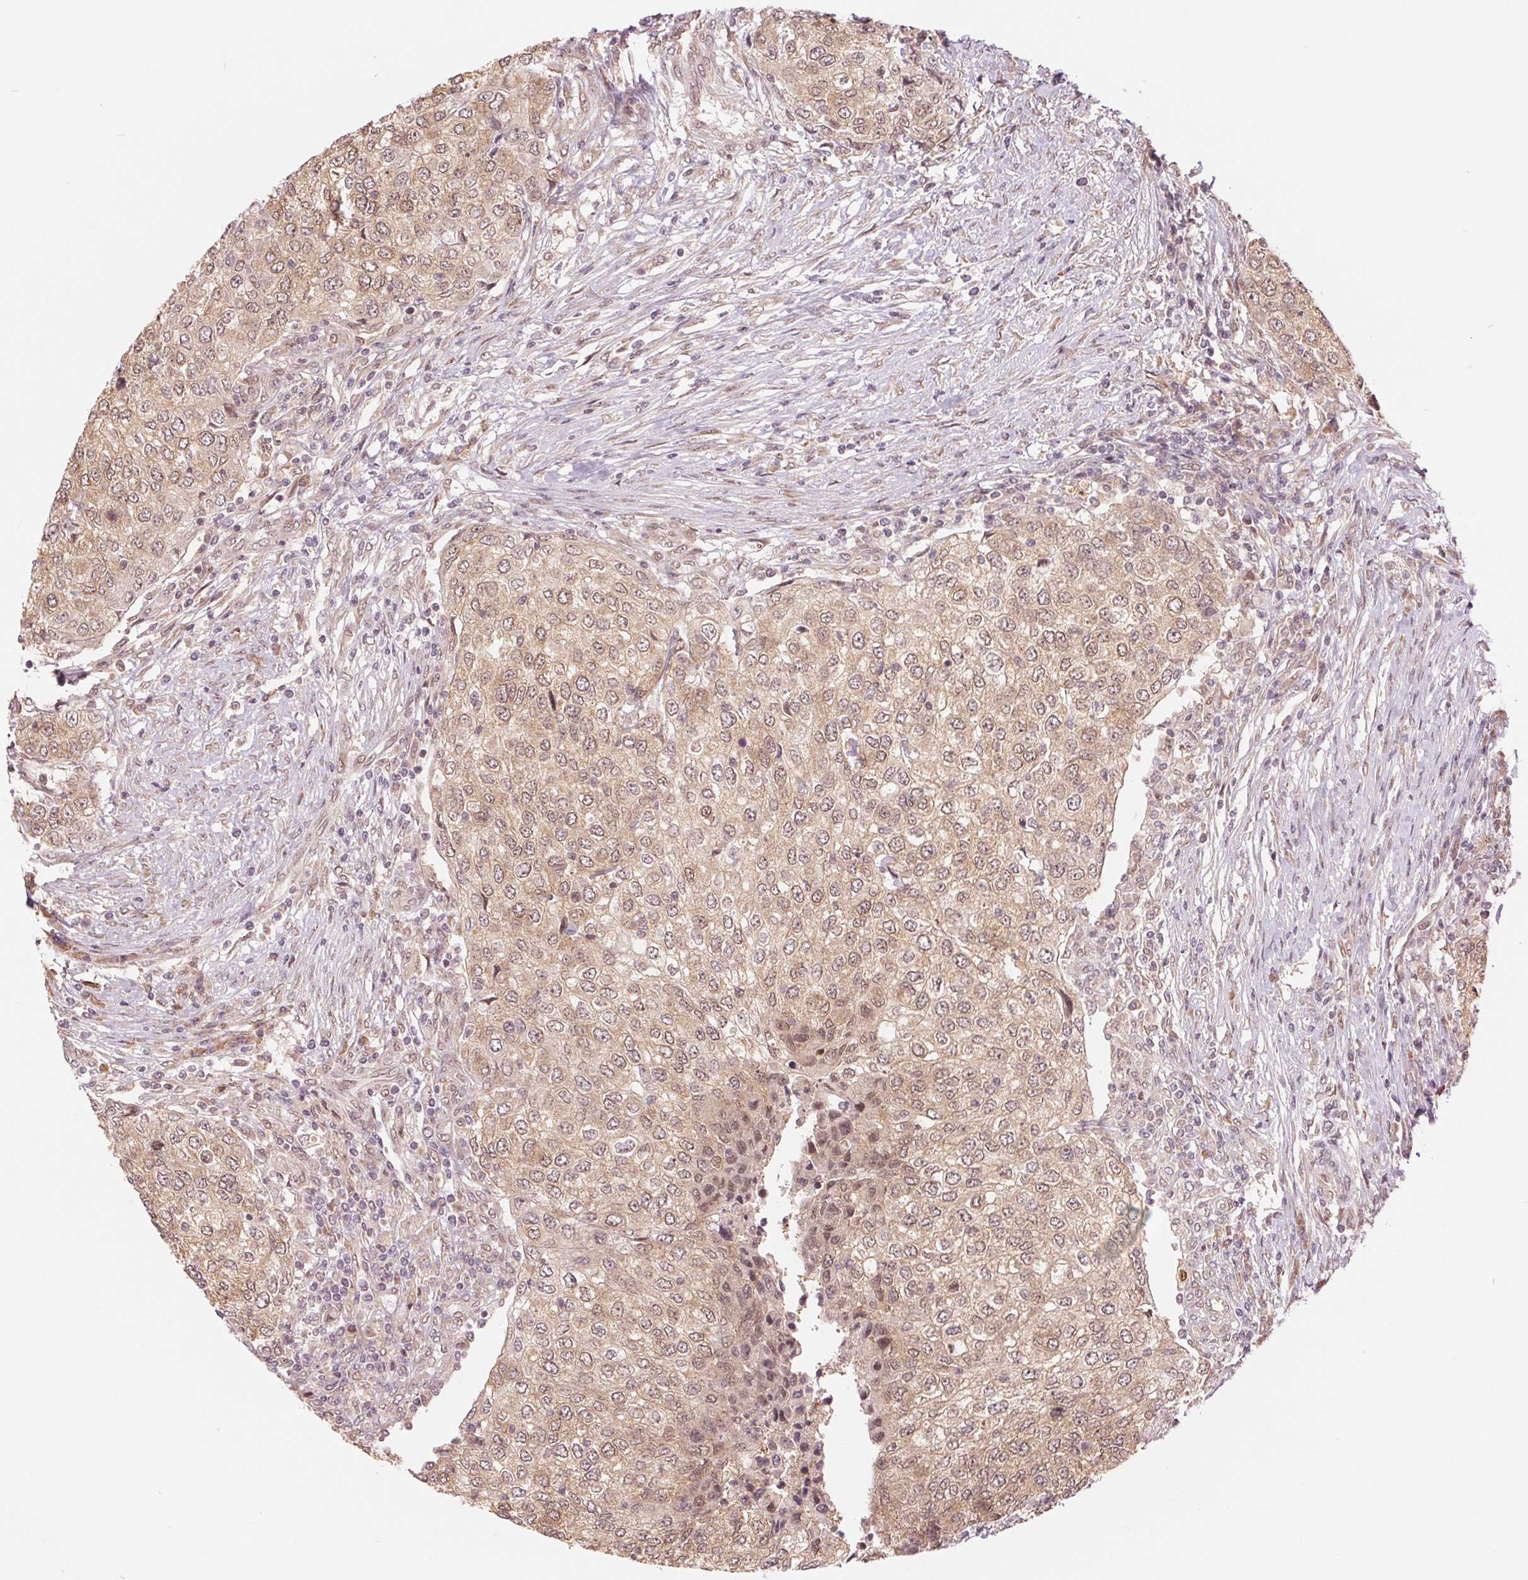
{"staining": {"intensity": "weak", "quantity": ">75%", "location": "cytoplasmic/membranous,nuclear"}, "tissue": "urothelial cancer", "cell_type": "Tumor cells", "image_type": "cancer", "snomed": [{"axis": "morphology", "description": "Urothelial carcinoma, High grade"}, {"axis": "topography", "description": "Urinary bladder"}], "caption": "Immunohistochemical staining of human urothelial cancer shows weak cytoplasmic/membranous and nuclear protein positivity in approximately >75% of tumor cells. (DAB IHC with brightfield microscopy, high magnification).", "gene": "ERI3", "patient": {"sex": "female", "age": 78}}